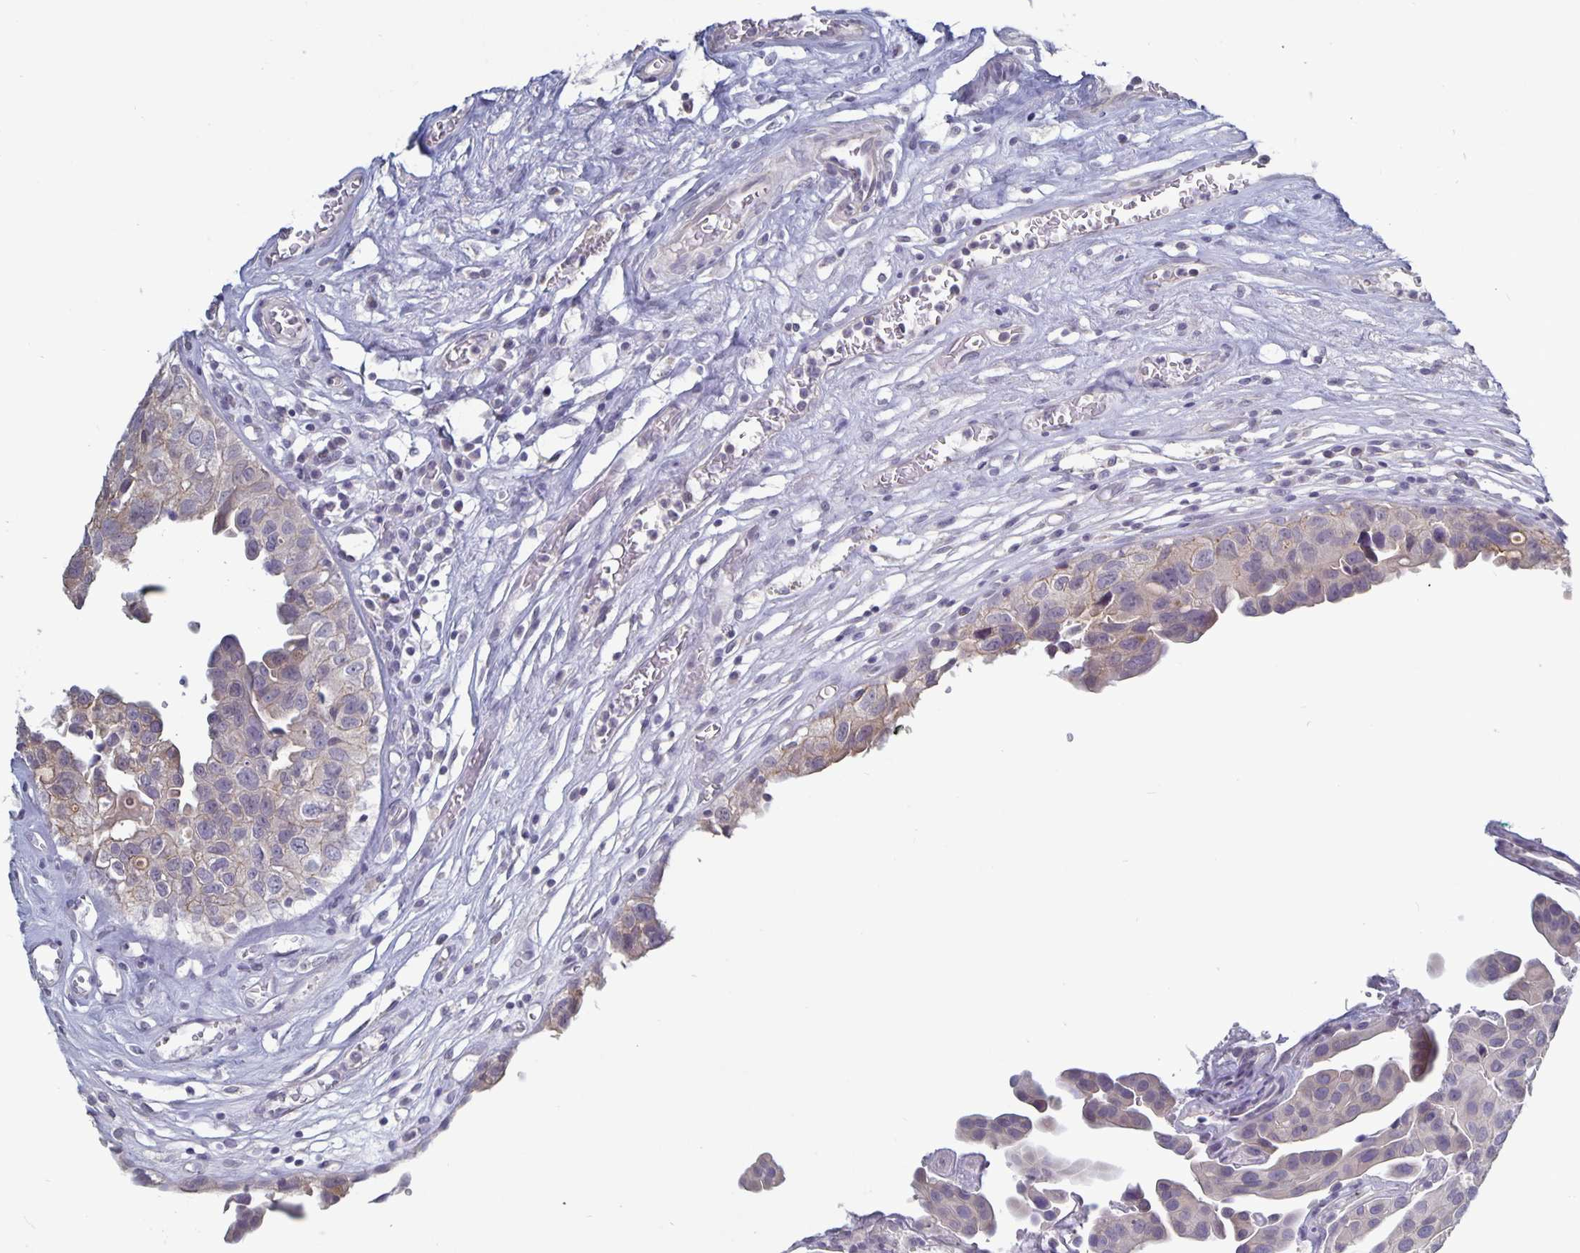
{"staining": {"intensity": "weak", "quantity": "<25%", "location": "cytoplasmic/membranous"}, "tissue": "renal cancer", "cell_type": "Tumor cells", "image_type": "cancer", "snomed": [{"axis": "morphology", "description": "Adenocarcinoma, NOS"}, {"axis": "topography", "description": "Urinary bladder"}], "caption": "The image shows no staining of tumor cells in adenocarcinoma (renal).", "gene": "PLCB3", "patient": {"sex": "male", "age": 61}}